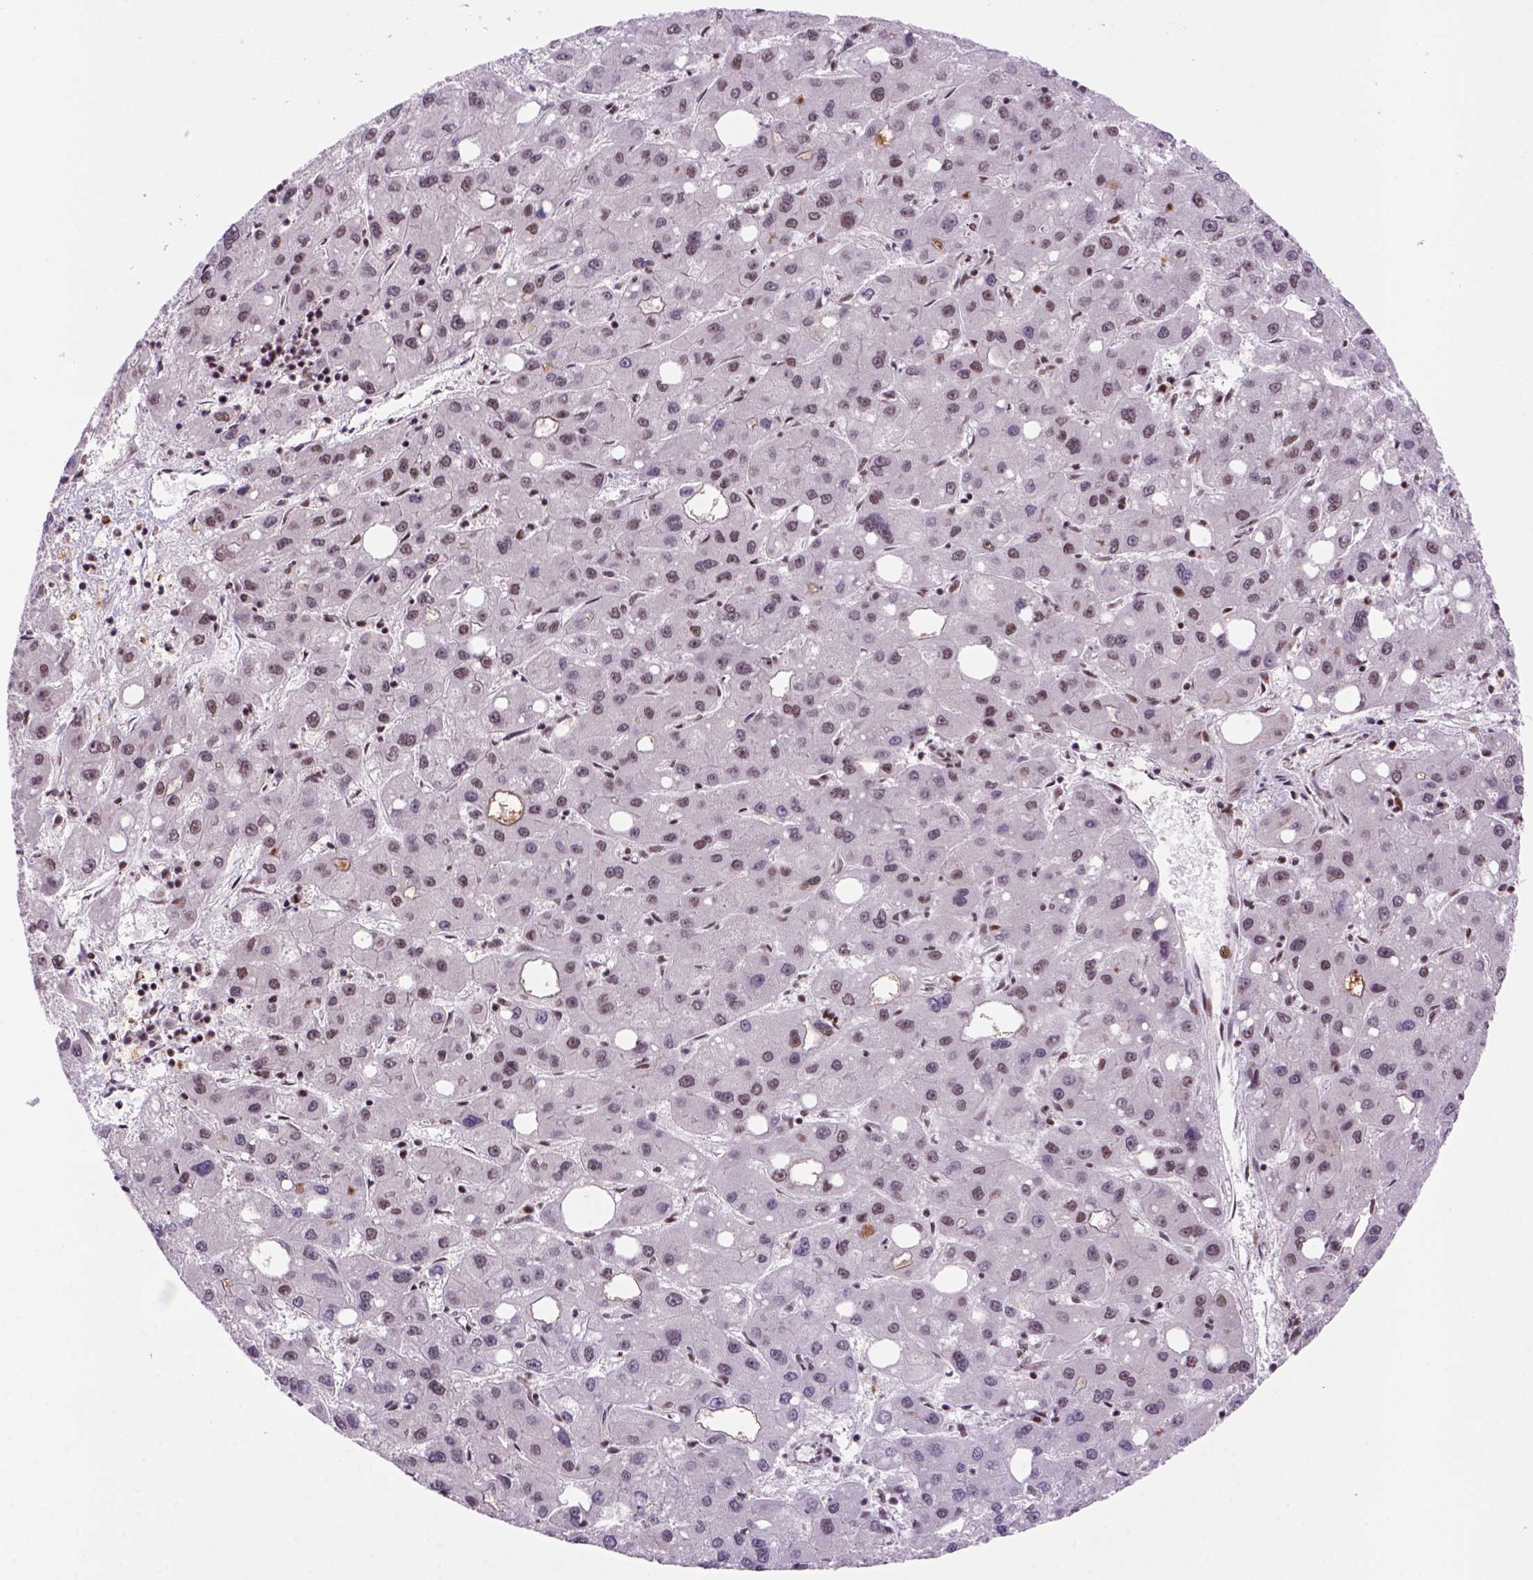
{"staining": {"intensity": "moderate", "quantity": "25%-75%", "location": "nuclear"}, "tissue": "liver cancer", "cell_type": "Tumor cells", "image_type": "cancer", "snomed": [{"axis": "morphology", "description": "Carcinoma, Hepatocellular, NOS"}, {"axis": "topography", "description": "Liver"}], "caption": "A high-resolution histopathology image shows immunohistochemistry staining of liver hepatocellular carcinoma, which reveals moderate nuclear expression in about 25%-75% of tumor cells. (Brightfield microscopy of DAB IHC at high magnification).", "gene": "NSMCE2", "patient": {"sex": "male", "age": 73}}